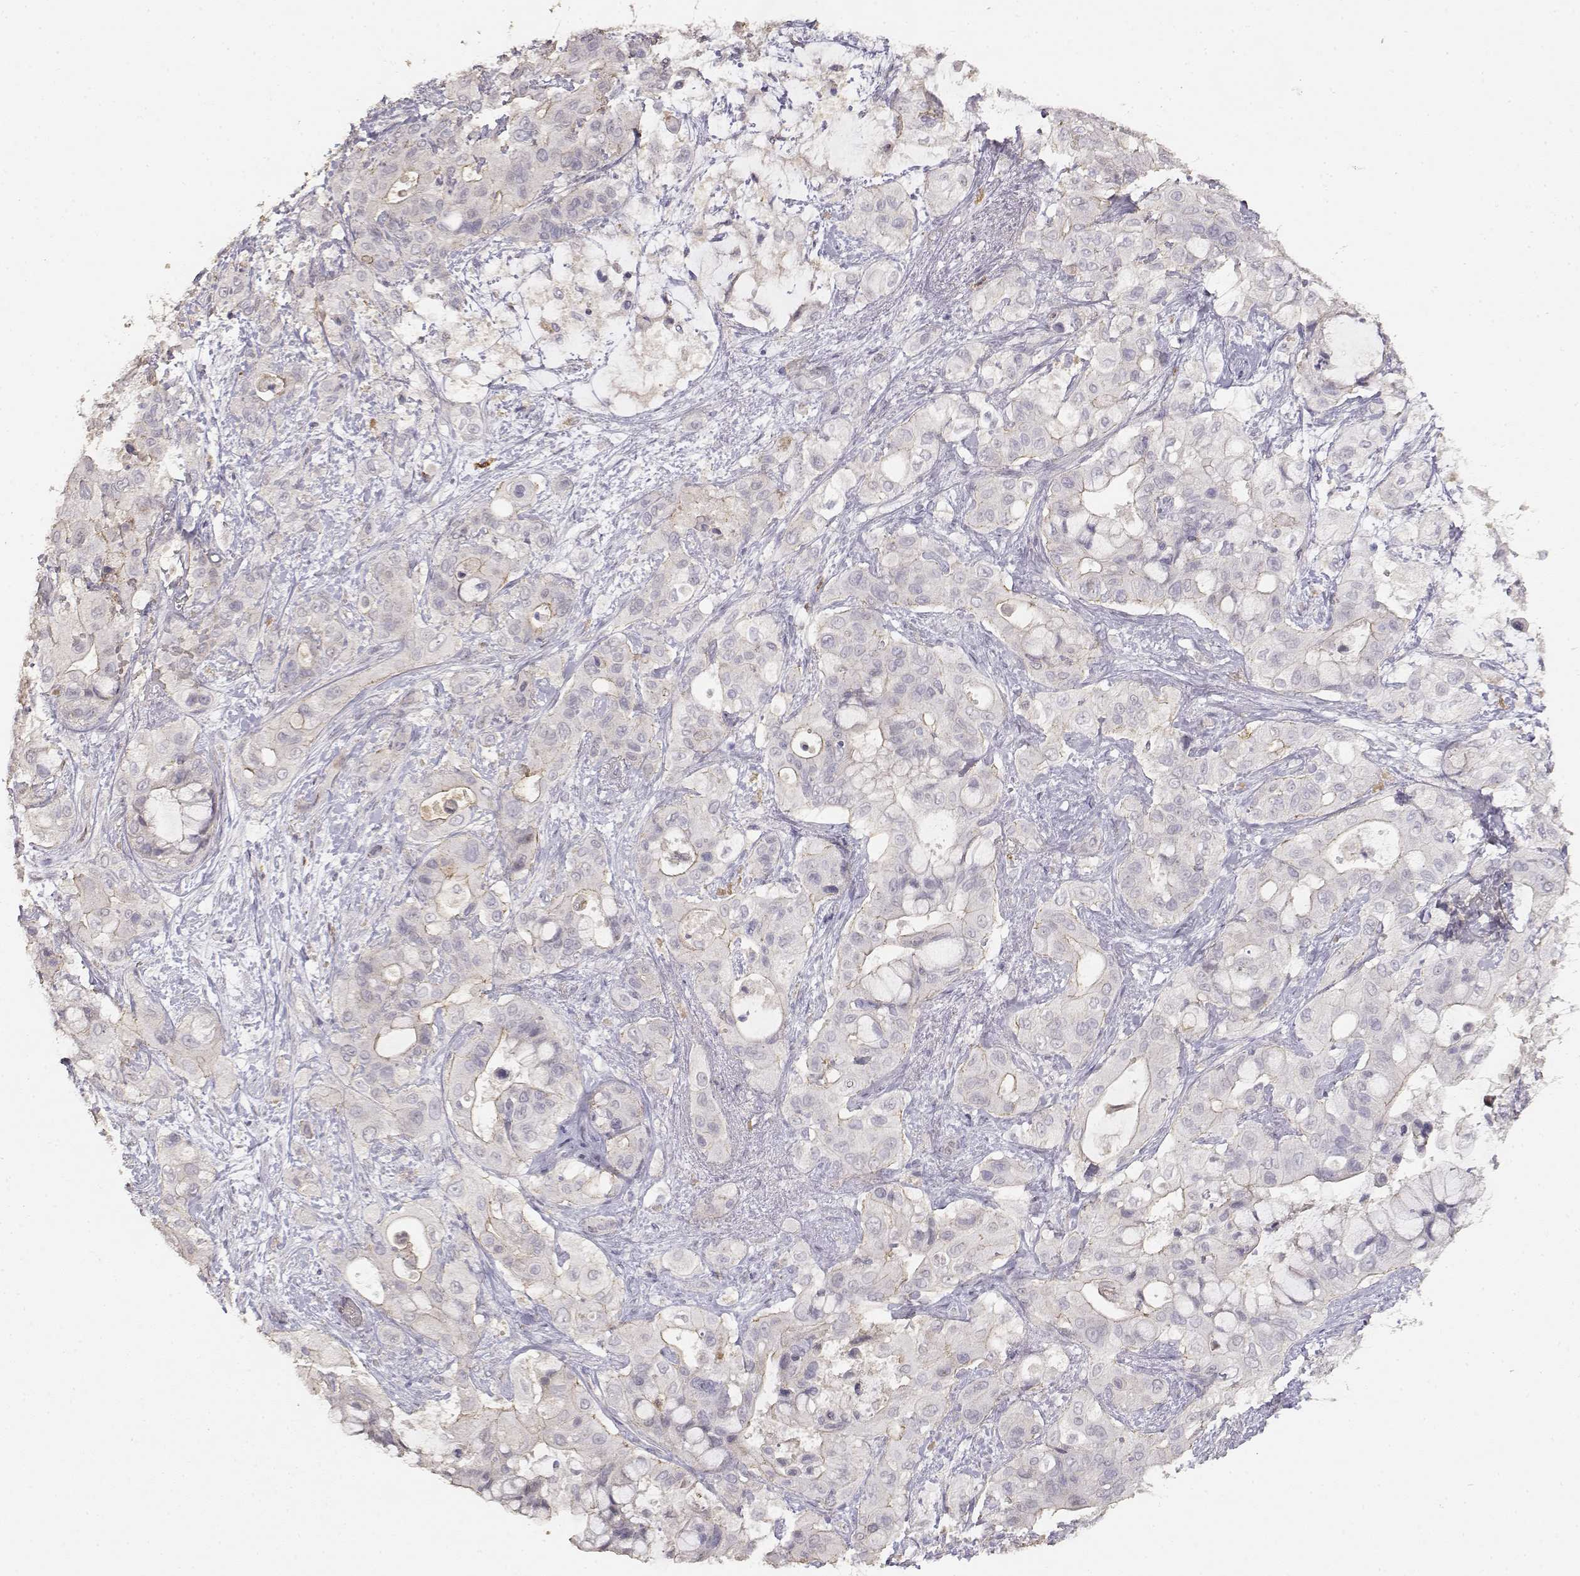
{"staining": {"intensity": "weak", "quantity": "<25%", "location": "cytoplasmic/membranous"}, "tissue": "pancreatic cancer", "cell_type": "Tumor cells", "image_type": "cancer", "snomed": [{"axis": "morphology", "description": "Adenocarcinoma, NOS"}, {"axis": "topography", "description": "Pancreas"}], "caption": "There is no significant positivity in tumor cells of pancreatic cancer. (DAB (3,3'-diaminobenzidine) immunohistochemistry (IHC), high magnification).", "gene": "TNFRSF10C", "patient": {"sex": "male", "age": 71}}